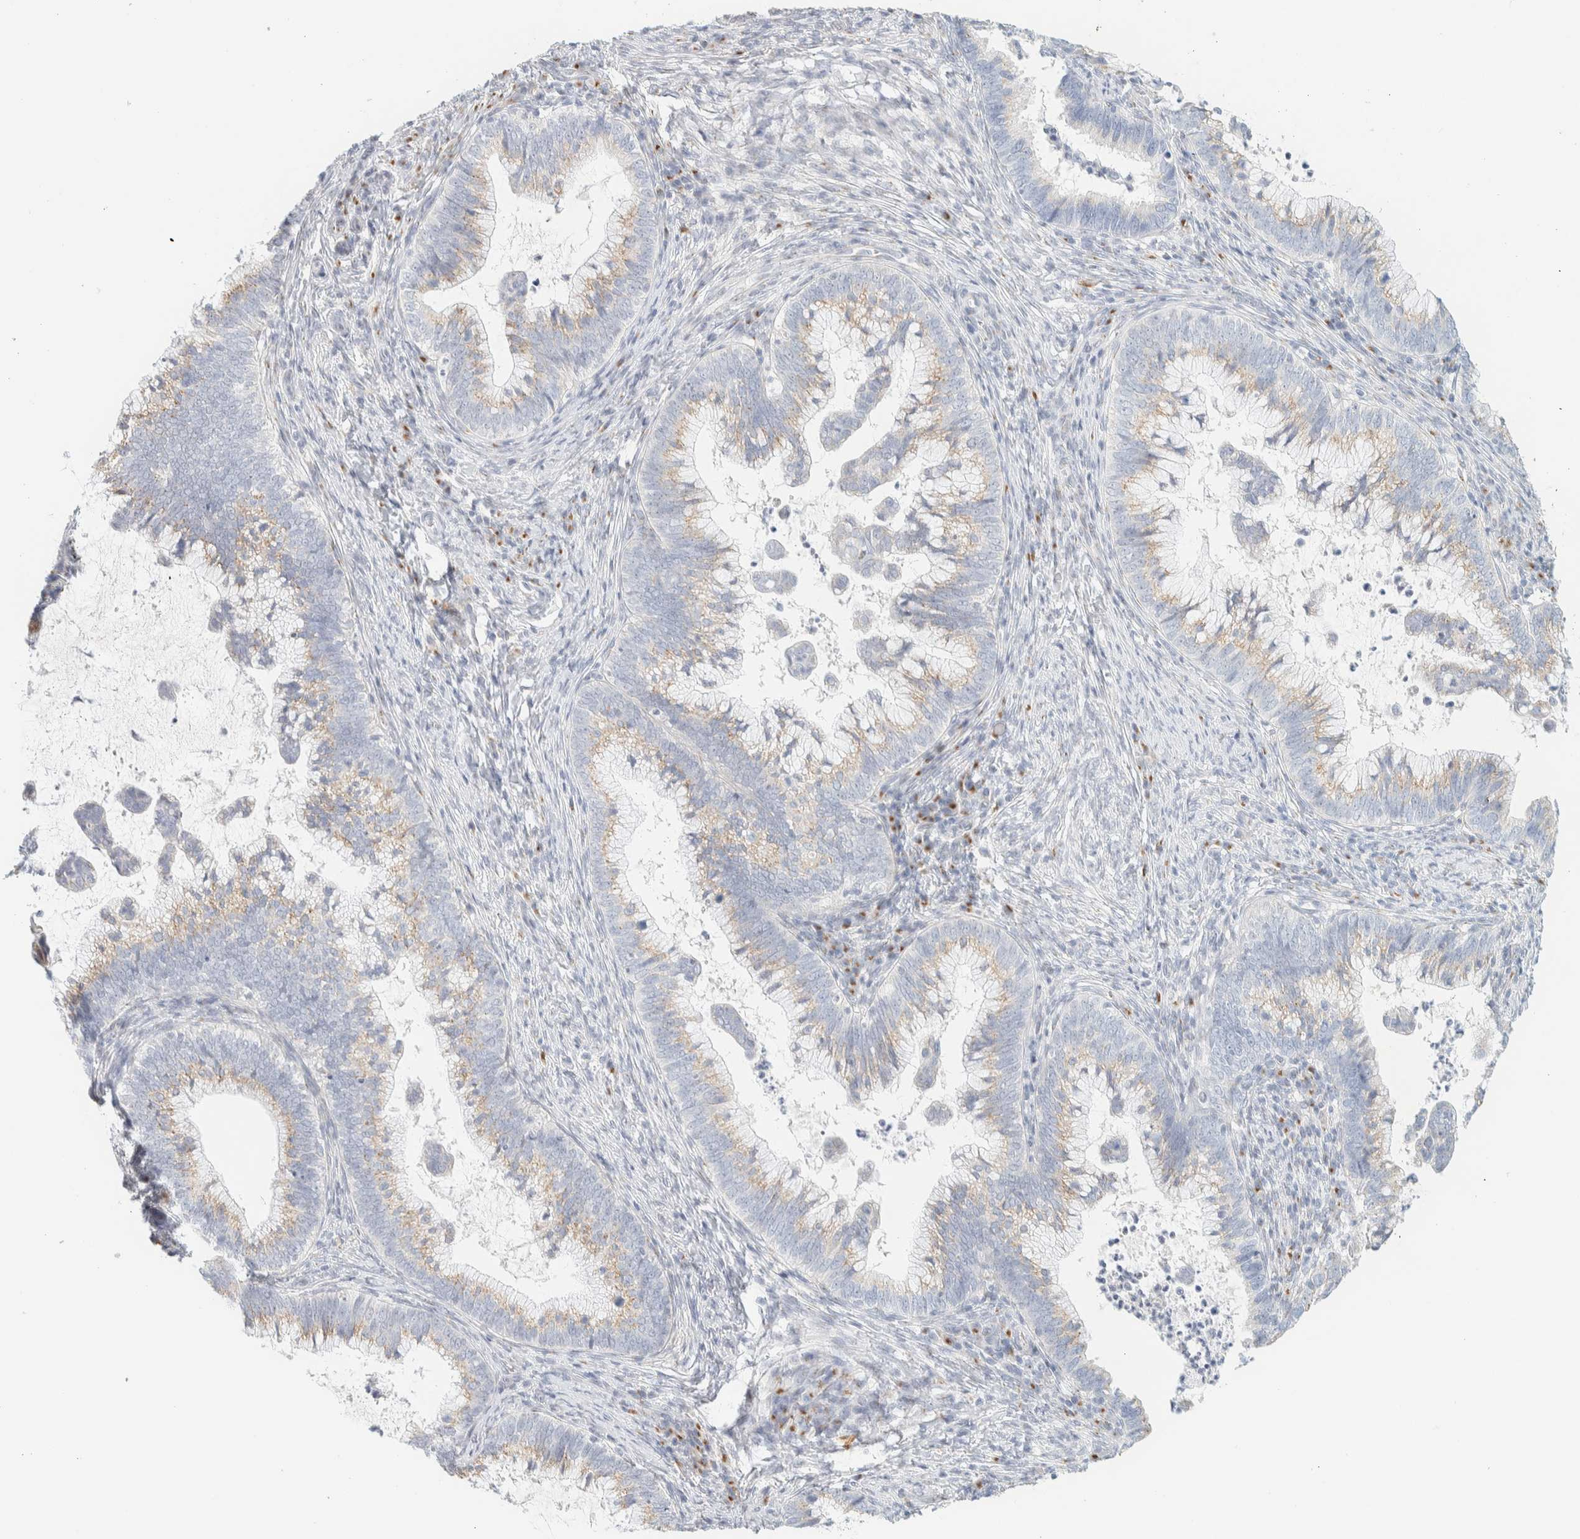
{"staining": {"intensity": "weak", "quantity": ">75%", "location": "cytoplasmic/membranous"}, "tissue": "cervical cancer", "cell_type": "Tumor cells", "image_type": "cancer", "snomed": [{"axis": "morphology", "description": "Adenocarcinoma, NOS"}, {"axis": "topography", "description": "Cervix"}], "caption": "Immunohistochemical staining of human adenocarcinoma (cervical) exhibits weak cytoplasmic/membranous protein positivity in about >75% of tumor cells.", "gene": "SPNS3", "patient": {"sex": "female", "age": 36}}